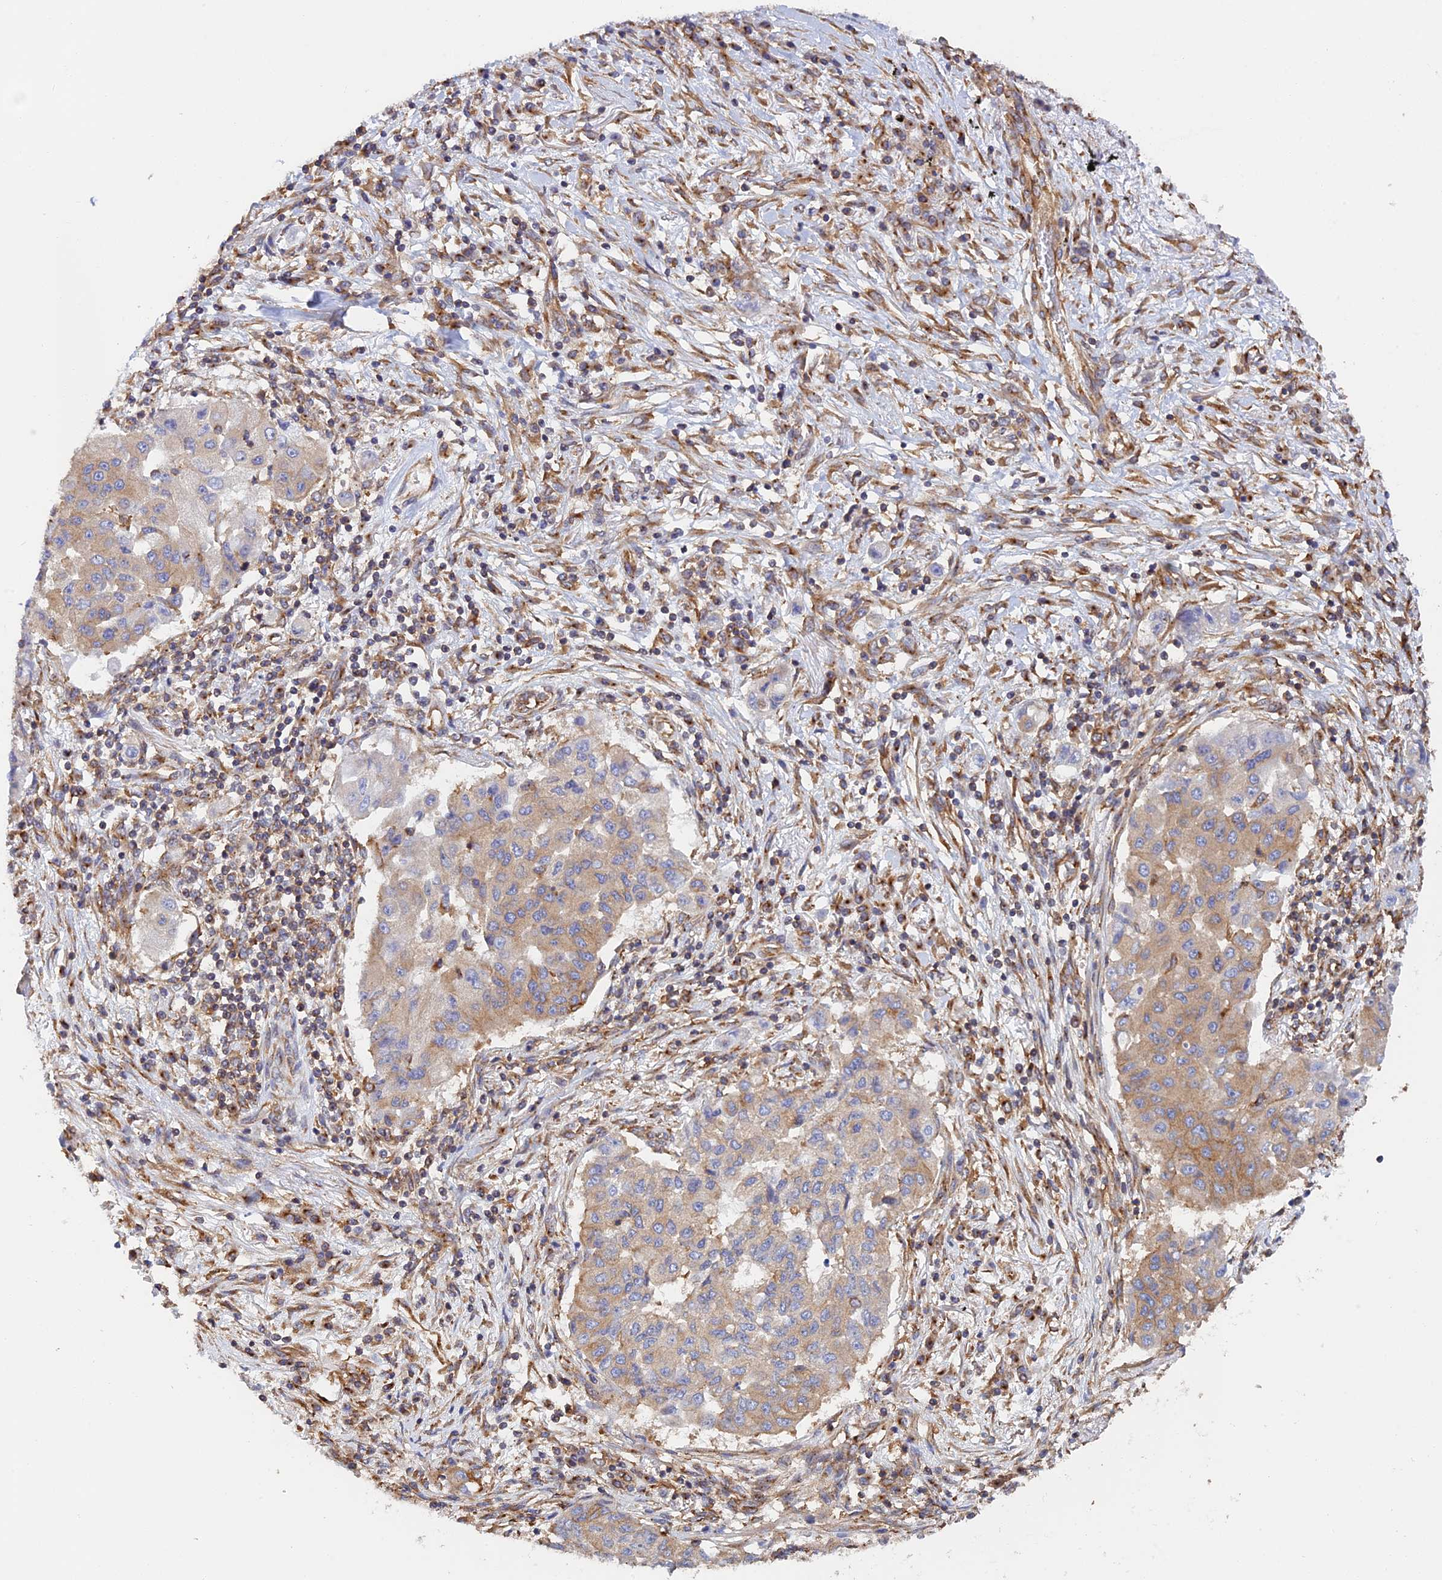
{"staining": {"intensity": "moderate", "quantity": ">75%", "location": "cytoplasmic/membranous"}, "tissue": "lung cancer", "cell_type": "Tumor cells", "image_type": "cancer", "snomed": [{"axis": "morphology", "description": "Squamous cell carcinoma, NOS"}, {"axis": "topography", "description": "Lung"}], "caption": "Moderate cytoplasmic/membranous protein staining is appreciated in about >75% of tumor cells in lung cancer (squamous cell carcinoma).", "gene": "DCTN2", "patient": {"sex": "male", "age": 74}}